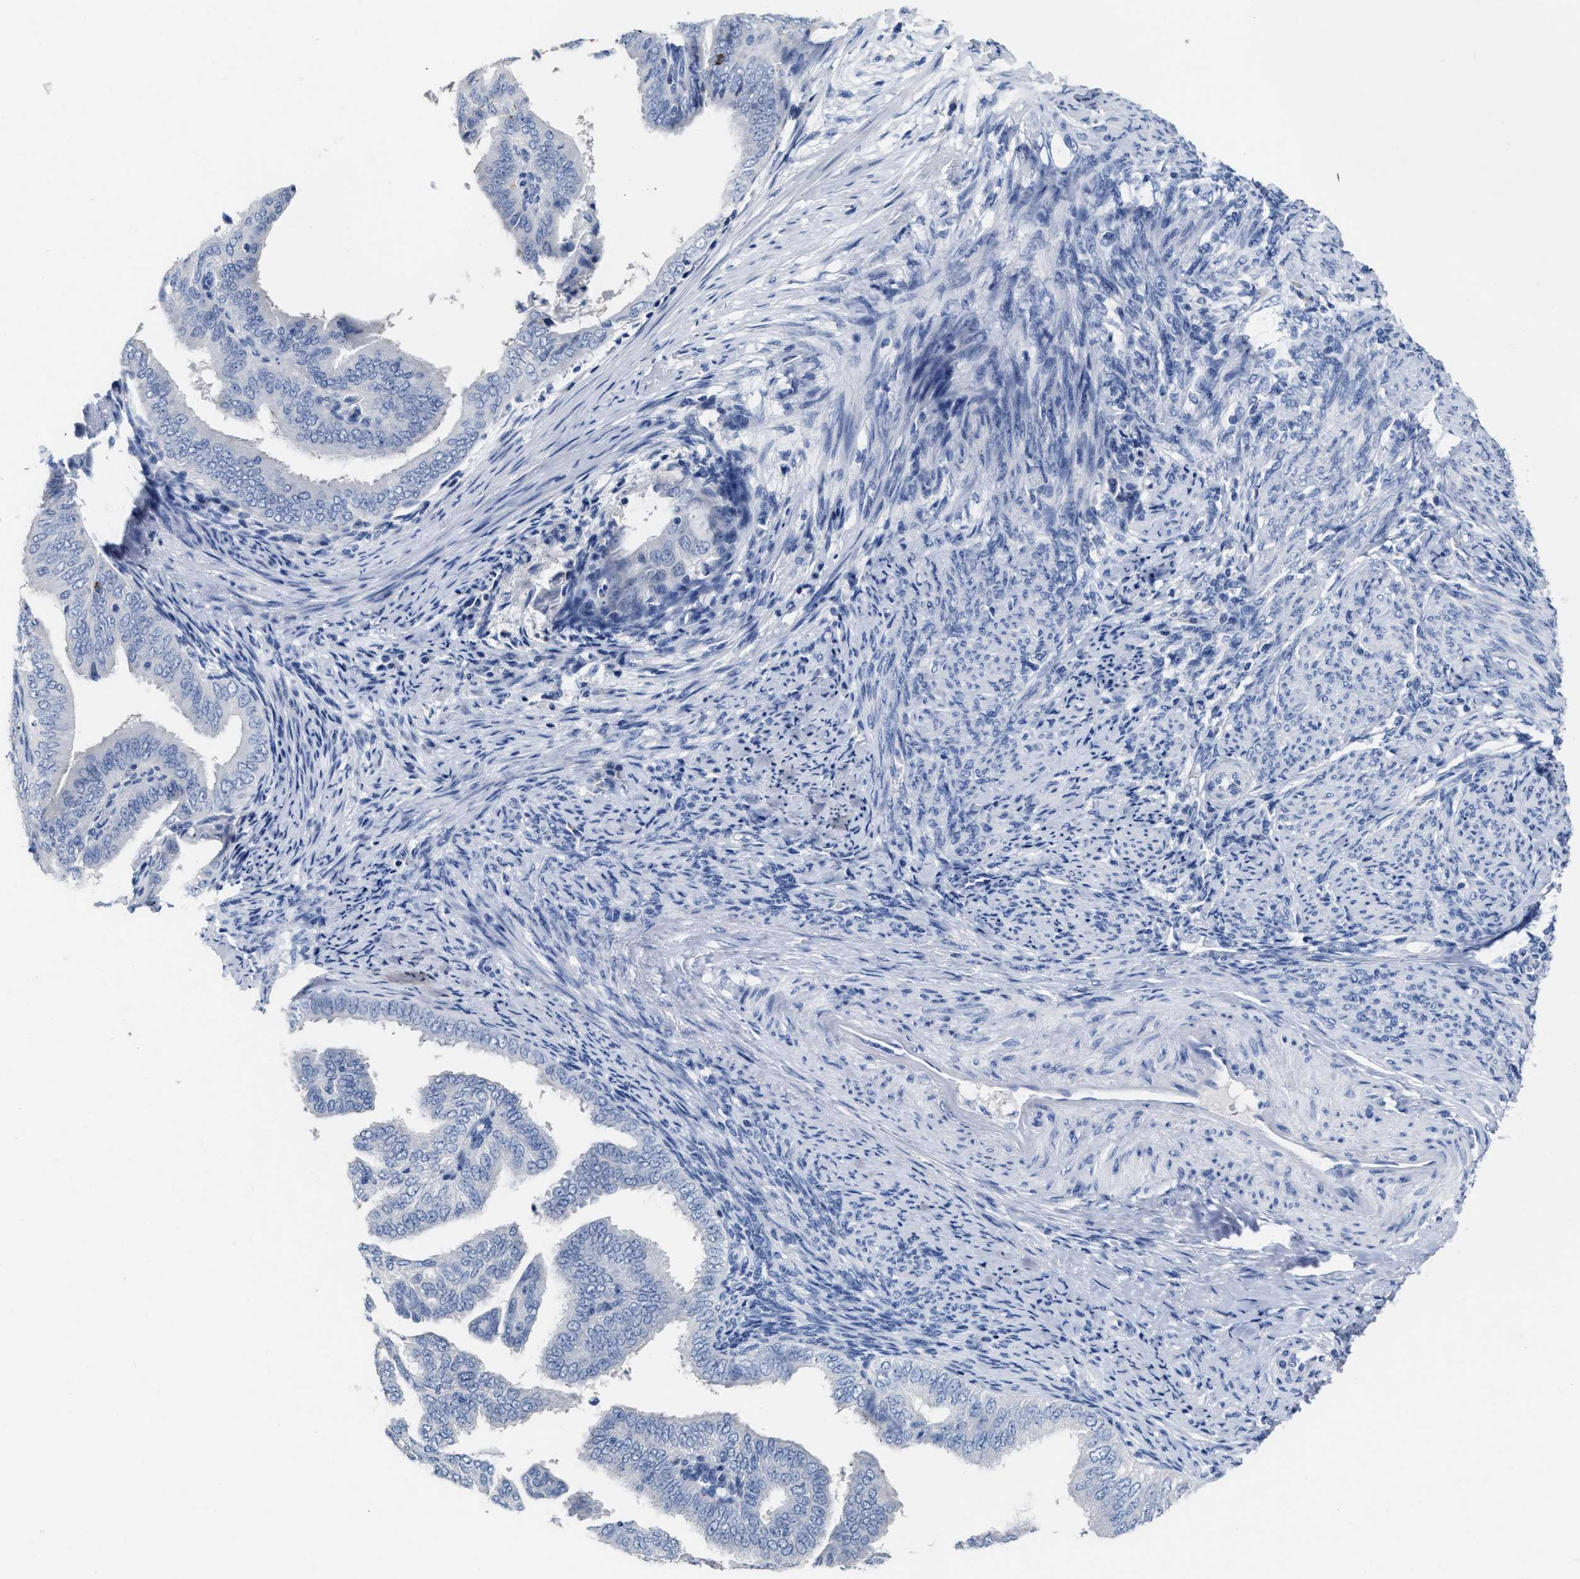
{"staining": {"intensity": "negative", "quantity": "none", "location": "none"}, "tissue": "endometrial cancer", "cell_type": "Tumor cells", "image_type": "cancer", "snomed": [{"axis": "morphology", "description": "Adenocarcinoma, NOS"}, {"axis": "topography", "description": "Endometrium"}], "caption": "There is no significant expression in tumor cells of endometrial cancer (adenocarcinoma).", "gene": "CEACAM5", "patient": {"sex": "female", "age": 58}}